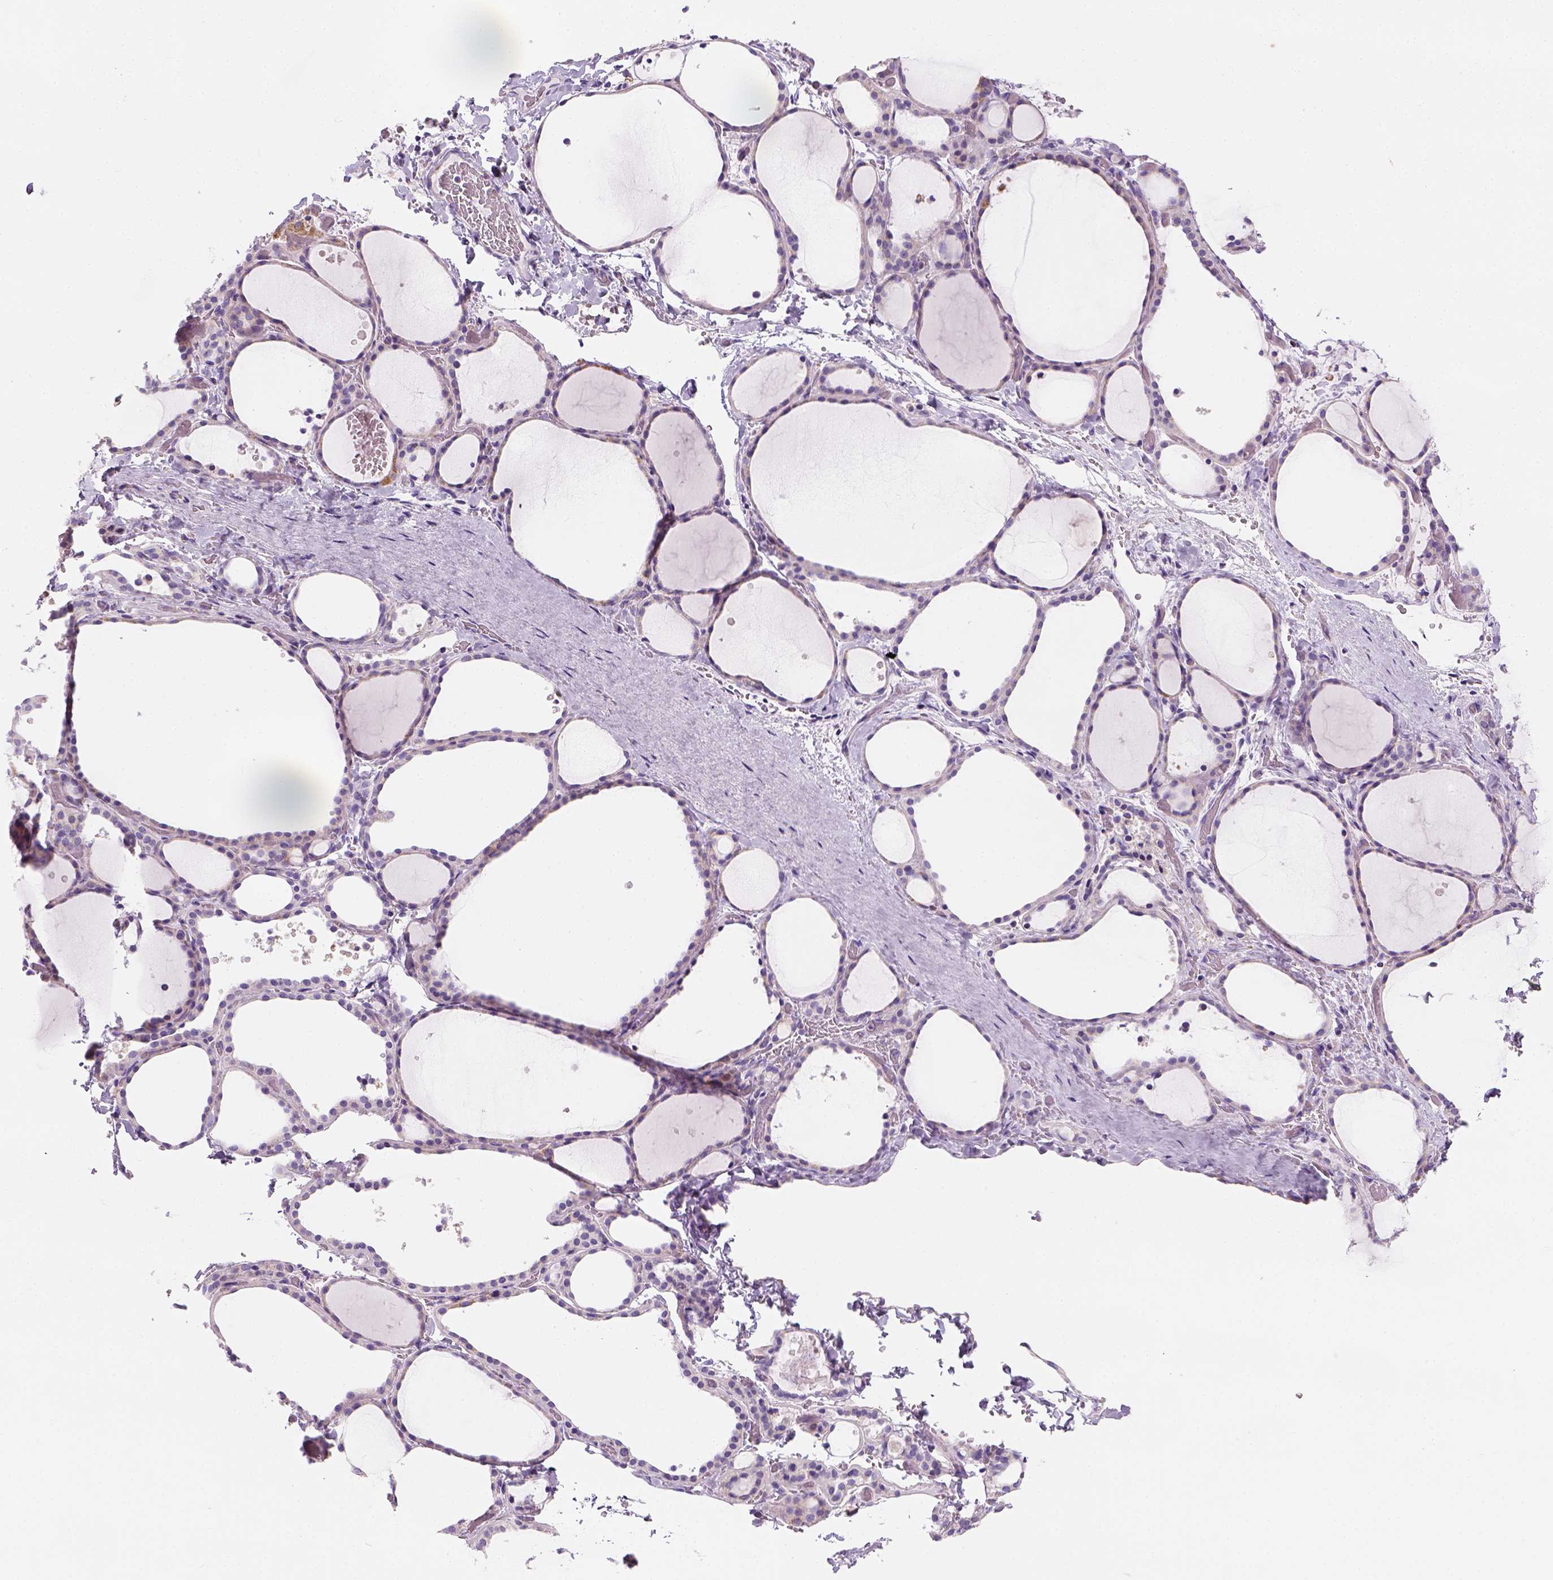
{"staining": {"intensity": "negative", "quantity": "none", "location": "none"}, "tissue": "thyroid gland", "cell_type": "Glandular cells", "image_type": "normal", "snomed": [{"axis": "morphology", "description": "Normal tissue, NOS"}, {"axis": "topography", "description": "Thyroid gland"}], "caption": "Immunohistochemical staining of benign human thyroid gland demonstrates no significant staining in glandular cells. (Stains: DAB IHC with hematoxylin counter stain, Microscopy: brightfield microscopy at high magnification).", "gene": "CES2", "patient": {"sex": "female", "age": 36}}